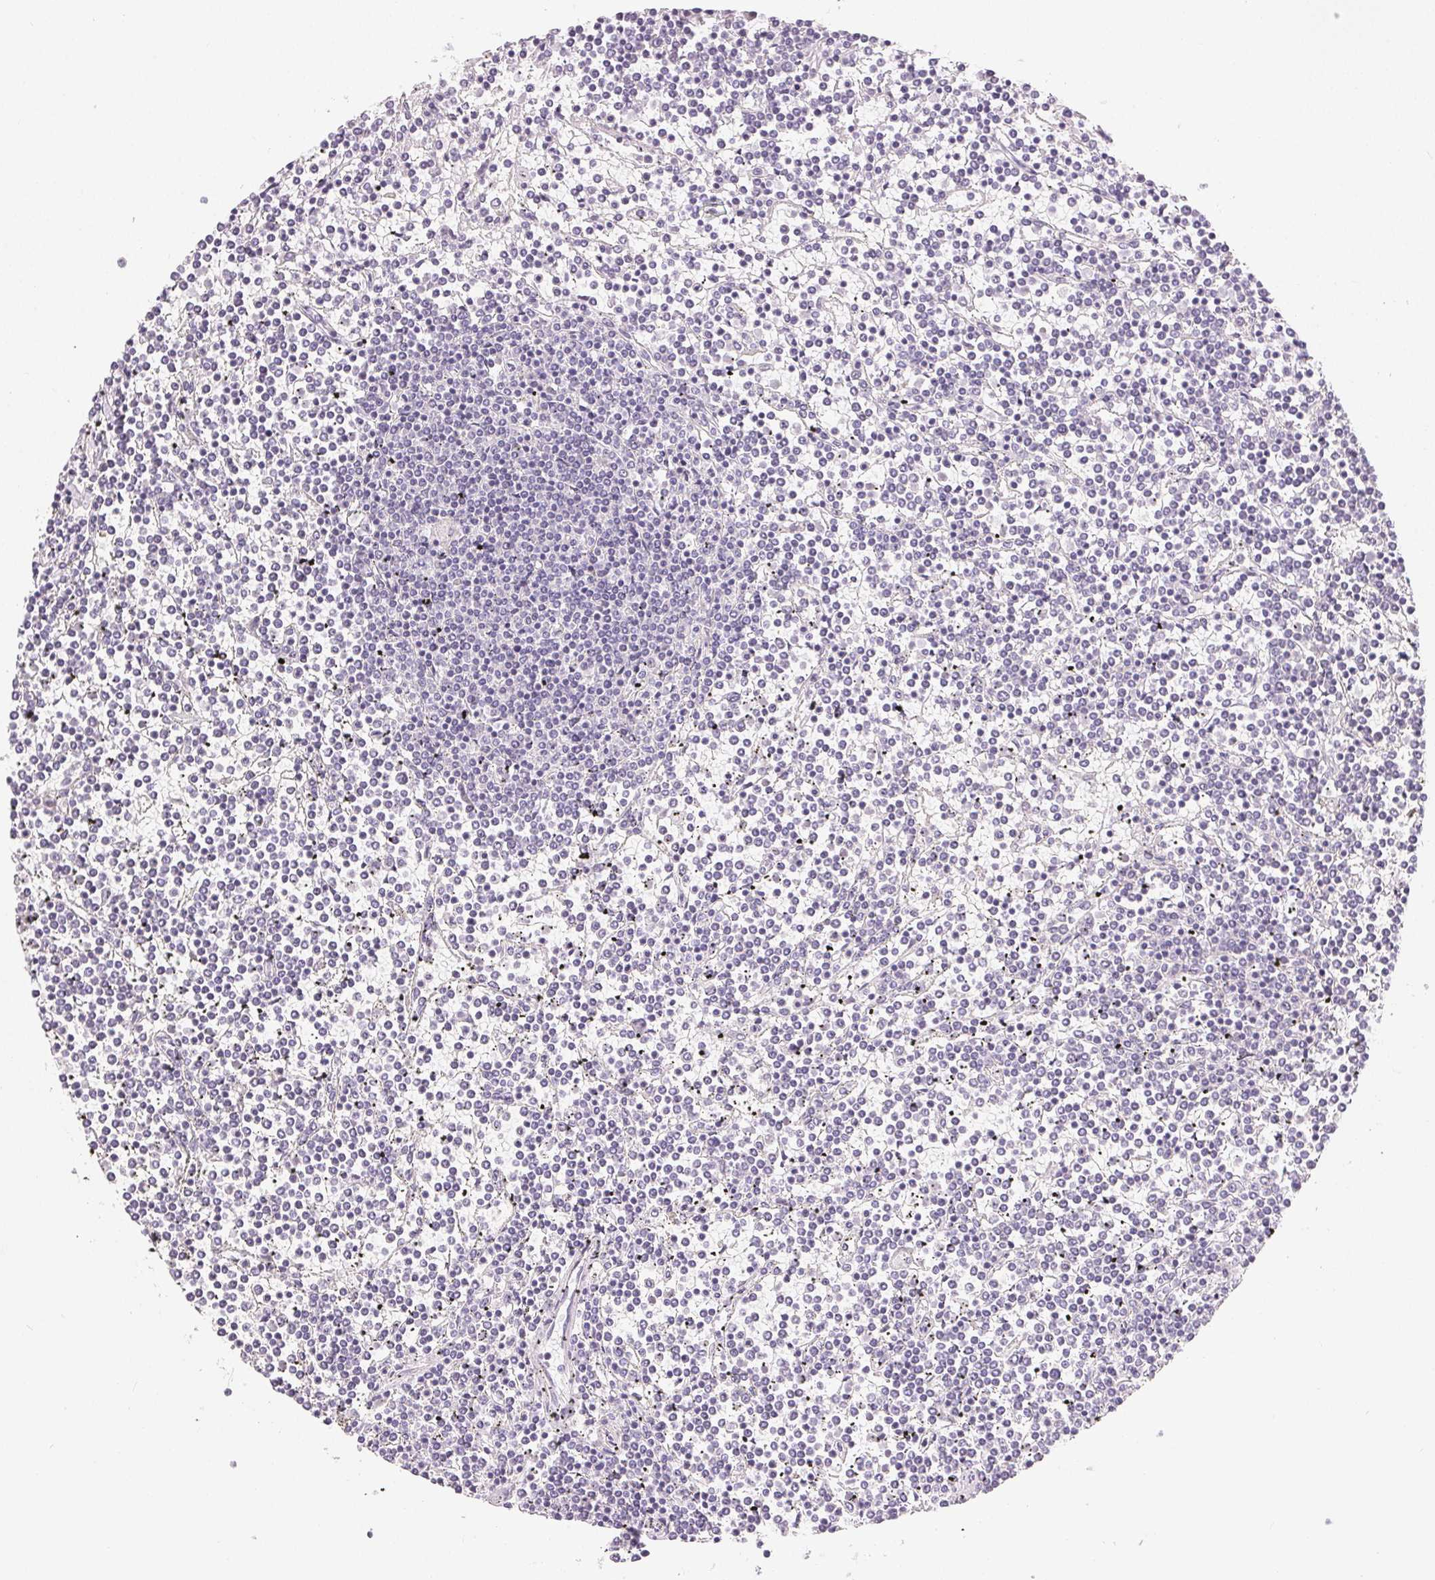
{"staining": {"intensity": "negative", "quantity": "none", "location": "none"}, "tissue": "lymphoma", "cell_type": "Tumor cells", "image_type": "cancer", "snomed": [{"axis": "morphology", "description": "Malignant lymphoma, non-Hodgkin's type, Low grade"}, {"axis": "topography", "description": "Spleen"}], "caption": "Immunohistochemical staining of low-grade malignant lymphoma, non-Hodgkin's type reveals no significant expression in tumor cells.", "gene": "SFTPD", "patient": {"sex": "female", "age": 19}}